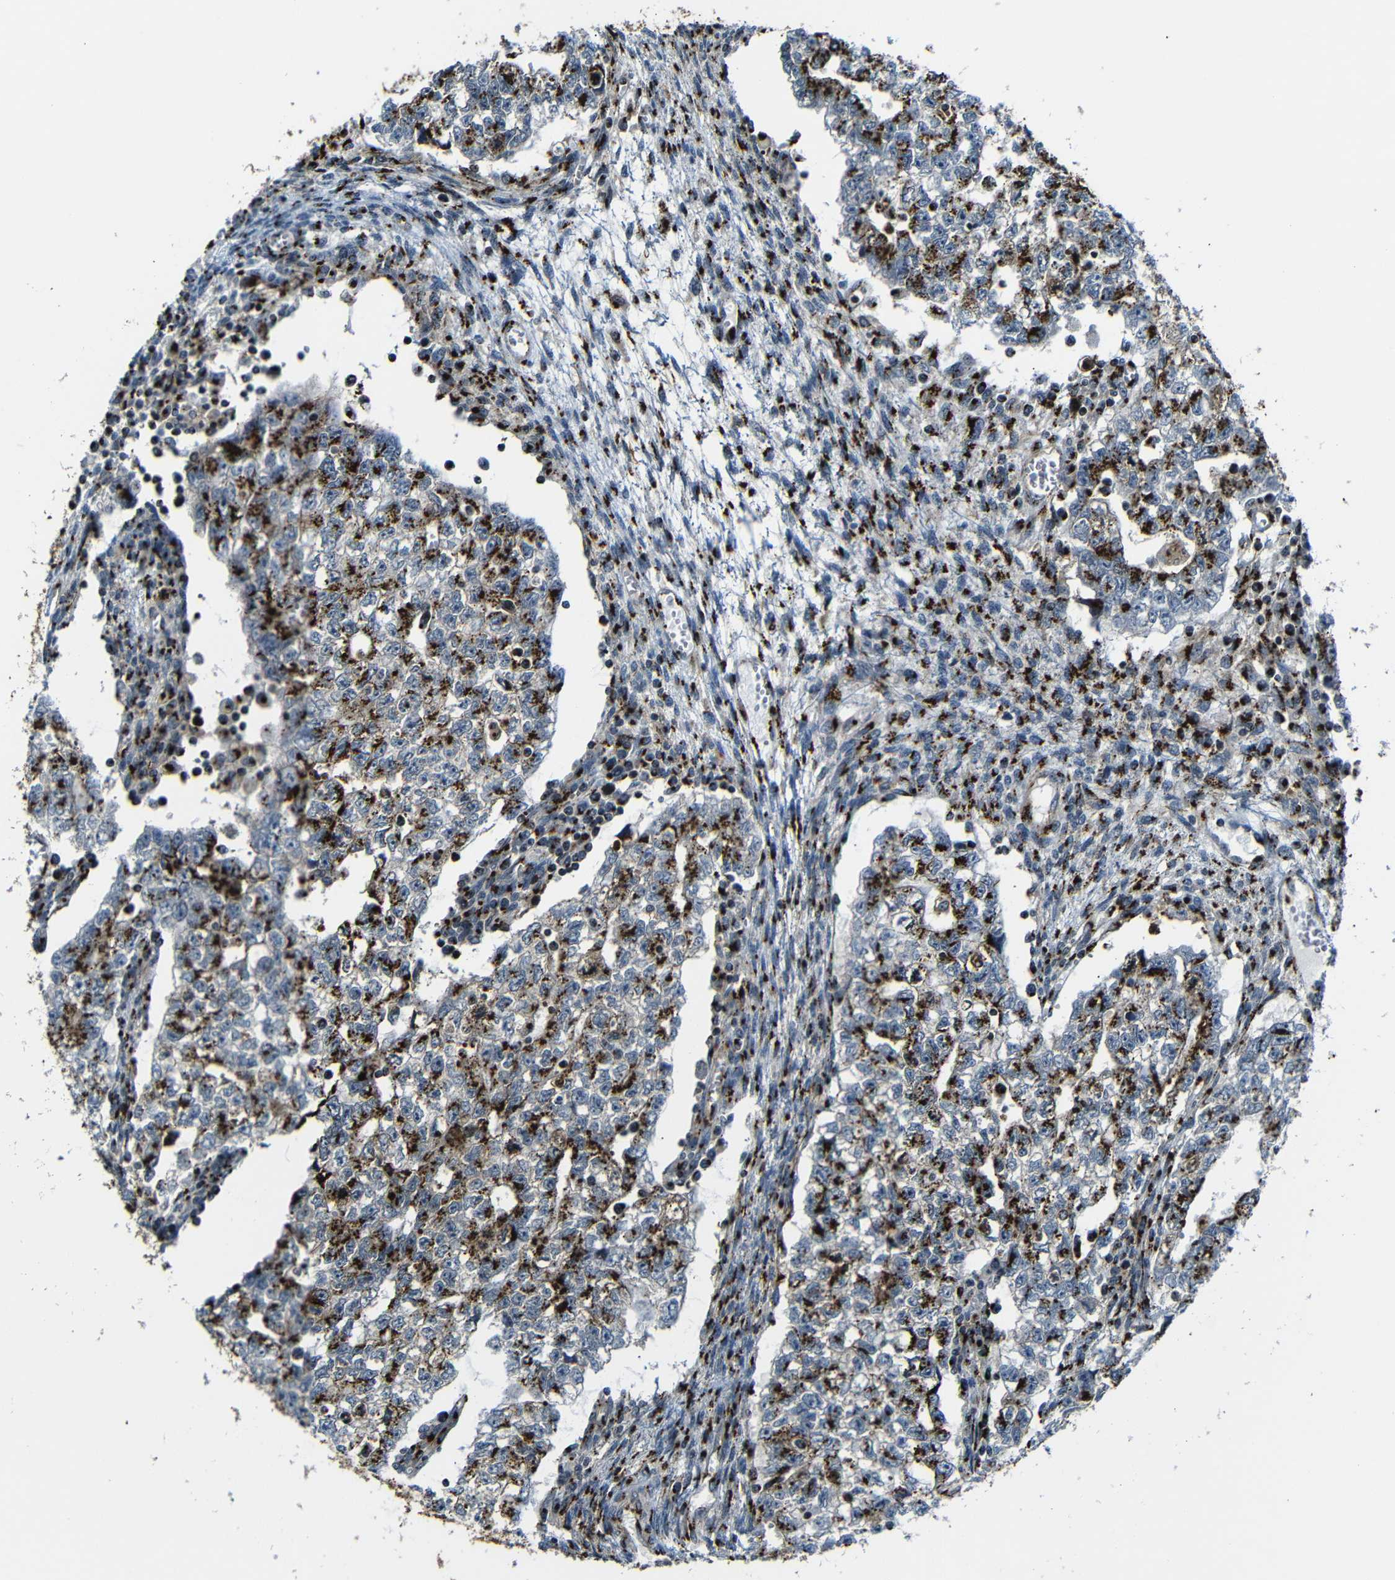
{"staining": {"intensity": "strong", "quantity": ">75%", "location": "cytoplasmic/membranous"}, "tissue": "testis cancer", "cell_type": "Tumor cells", "image_type": "cancer", "snomed": [{"axis": "morphology", "description": "Seminoma, NOS"}, {"axis": "morphology", "description": "Carcinoma, Embryonal, NOS"}, {"axis": "topography", "description": "Testis"}], "caption": "Immunohistochemistry staining of testis cancer (embryonal carcinoma), which displays high levels of strong cytoplasmic/membranous staining in approximately >75% of tumor cells indicating strong cytoplasmic/membranous protein expression. The staining was performed using DAB (brown) for protein detection and nuclei were counterstained in hematoxylin (blue).", "gene": "TGOLN2", "patient": {"sex": "male", "age": 38}}